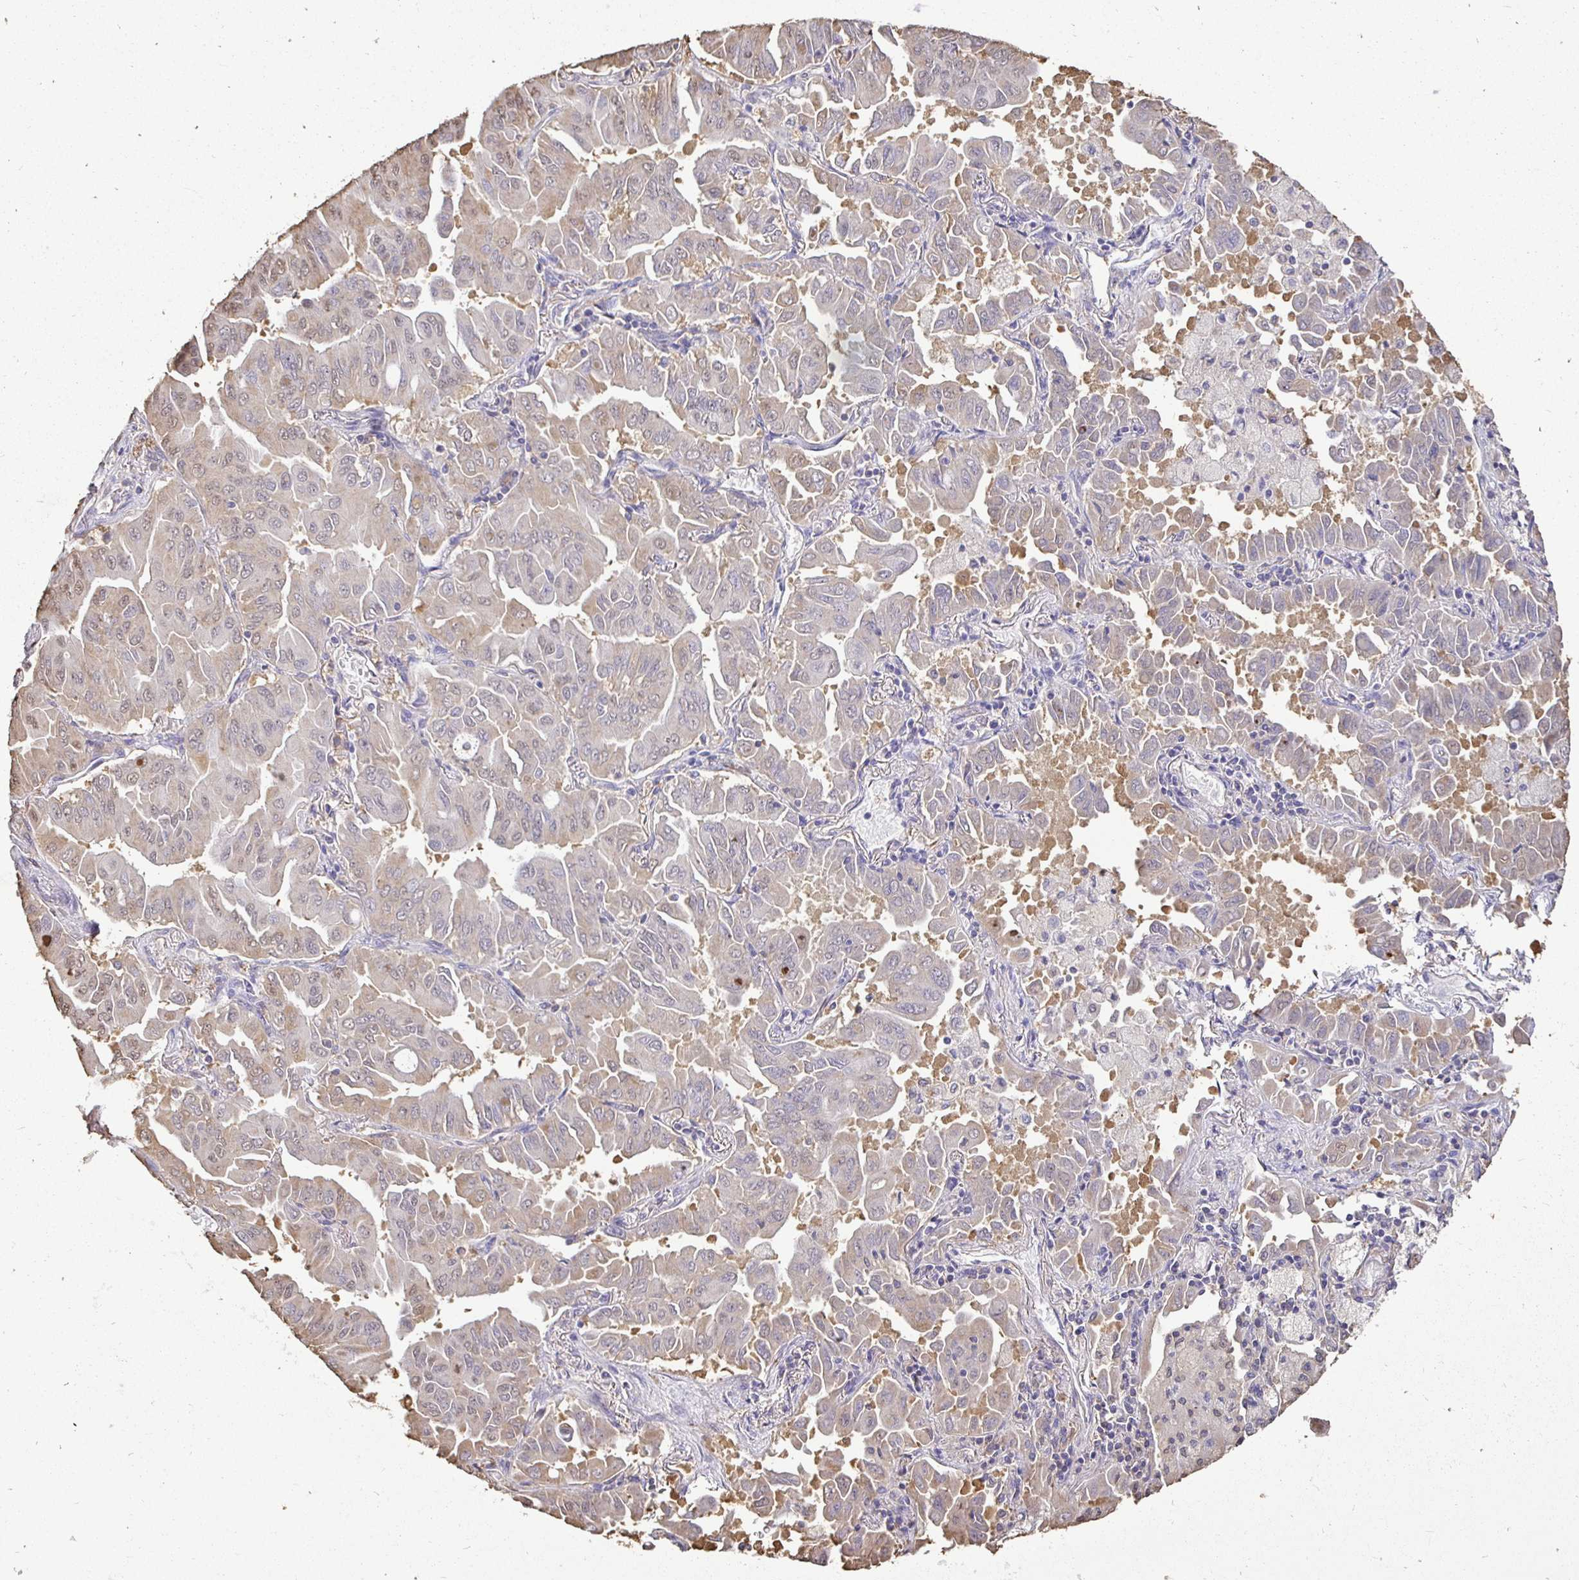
{"staining": {"intensity": "negative", "quantity": "none", "location": "none"}, "tissue": "lung cancer", "cell_type": "Tumor cells", "image_type": "cancer", "snomed": [{"axis": "morphology", "description": "Adenocarcinoma, NOS"}, {"axis": "topography", "description": "Lung"}], "caption": "Immunohistochemical staining of human lung cancer (adenocarcinoma) shows no significant positivity in tumor cells.", "gene": "MAPK8IP3", "patient": {"sex": "male", "age": 64}}